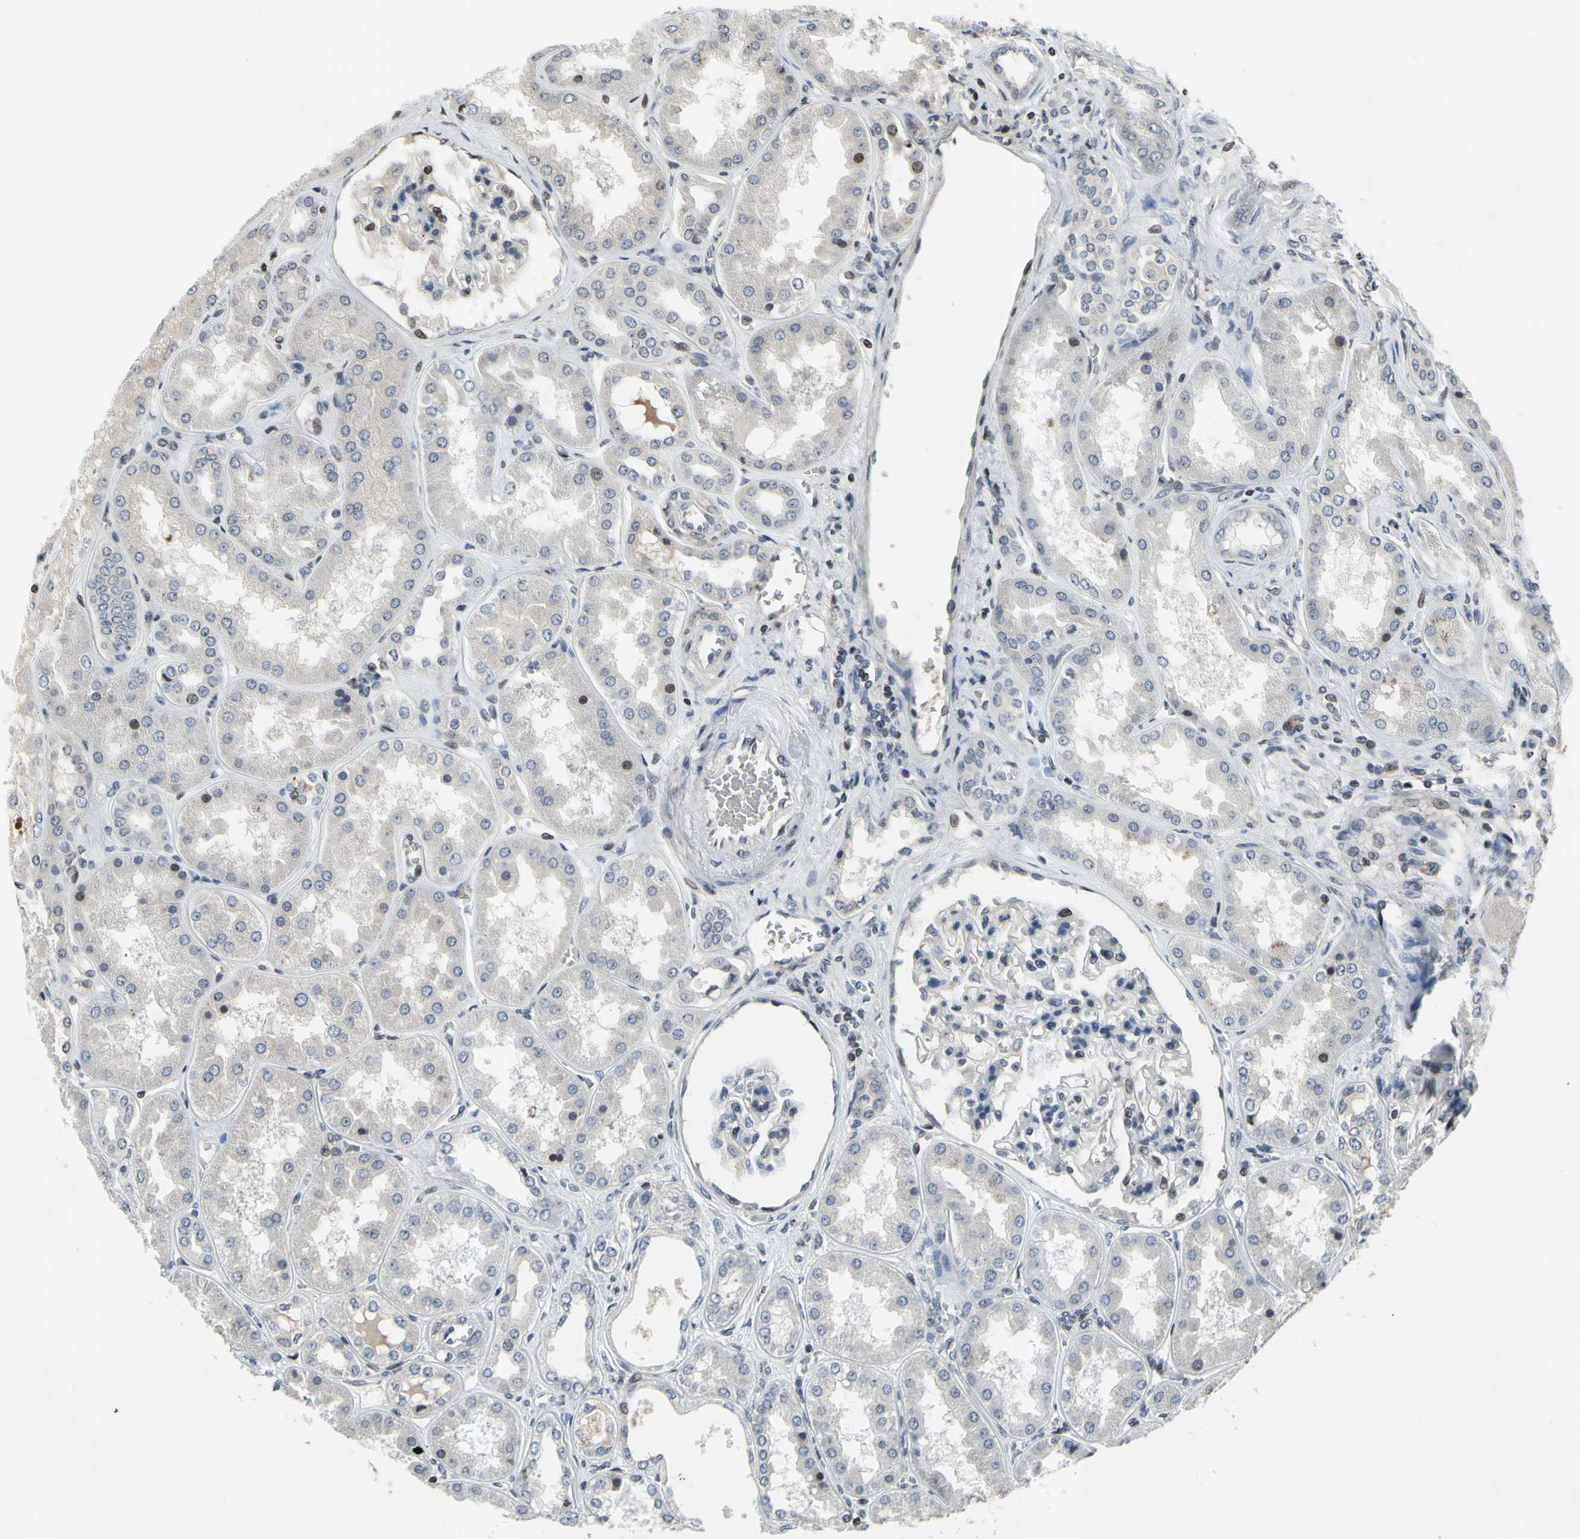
{"staining": {"intensity": "moderate", "quantity": "25%-75%", "location": "nuclear"}, "tissue": "kidney", "cell_type": "Cells in glomeruli", "image_type": "normal", "snomed": [{"axis": "morphology", "description": "Normal tissue, NOS"}, {"axis": "topography", "description": "Kidney"}], "caption": "Benign kidney was stained to show a protein in brown. There is medium levels of moderate nuclear expression in approximately 25%-75% of cells in glomeruli. (brown staining indicates protein expression, while blue staining denotes nuclei).", "gene": "ARG1", "patient": {"sex": "female", "age": 56}}